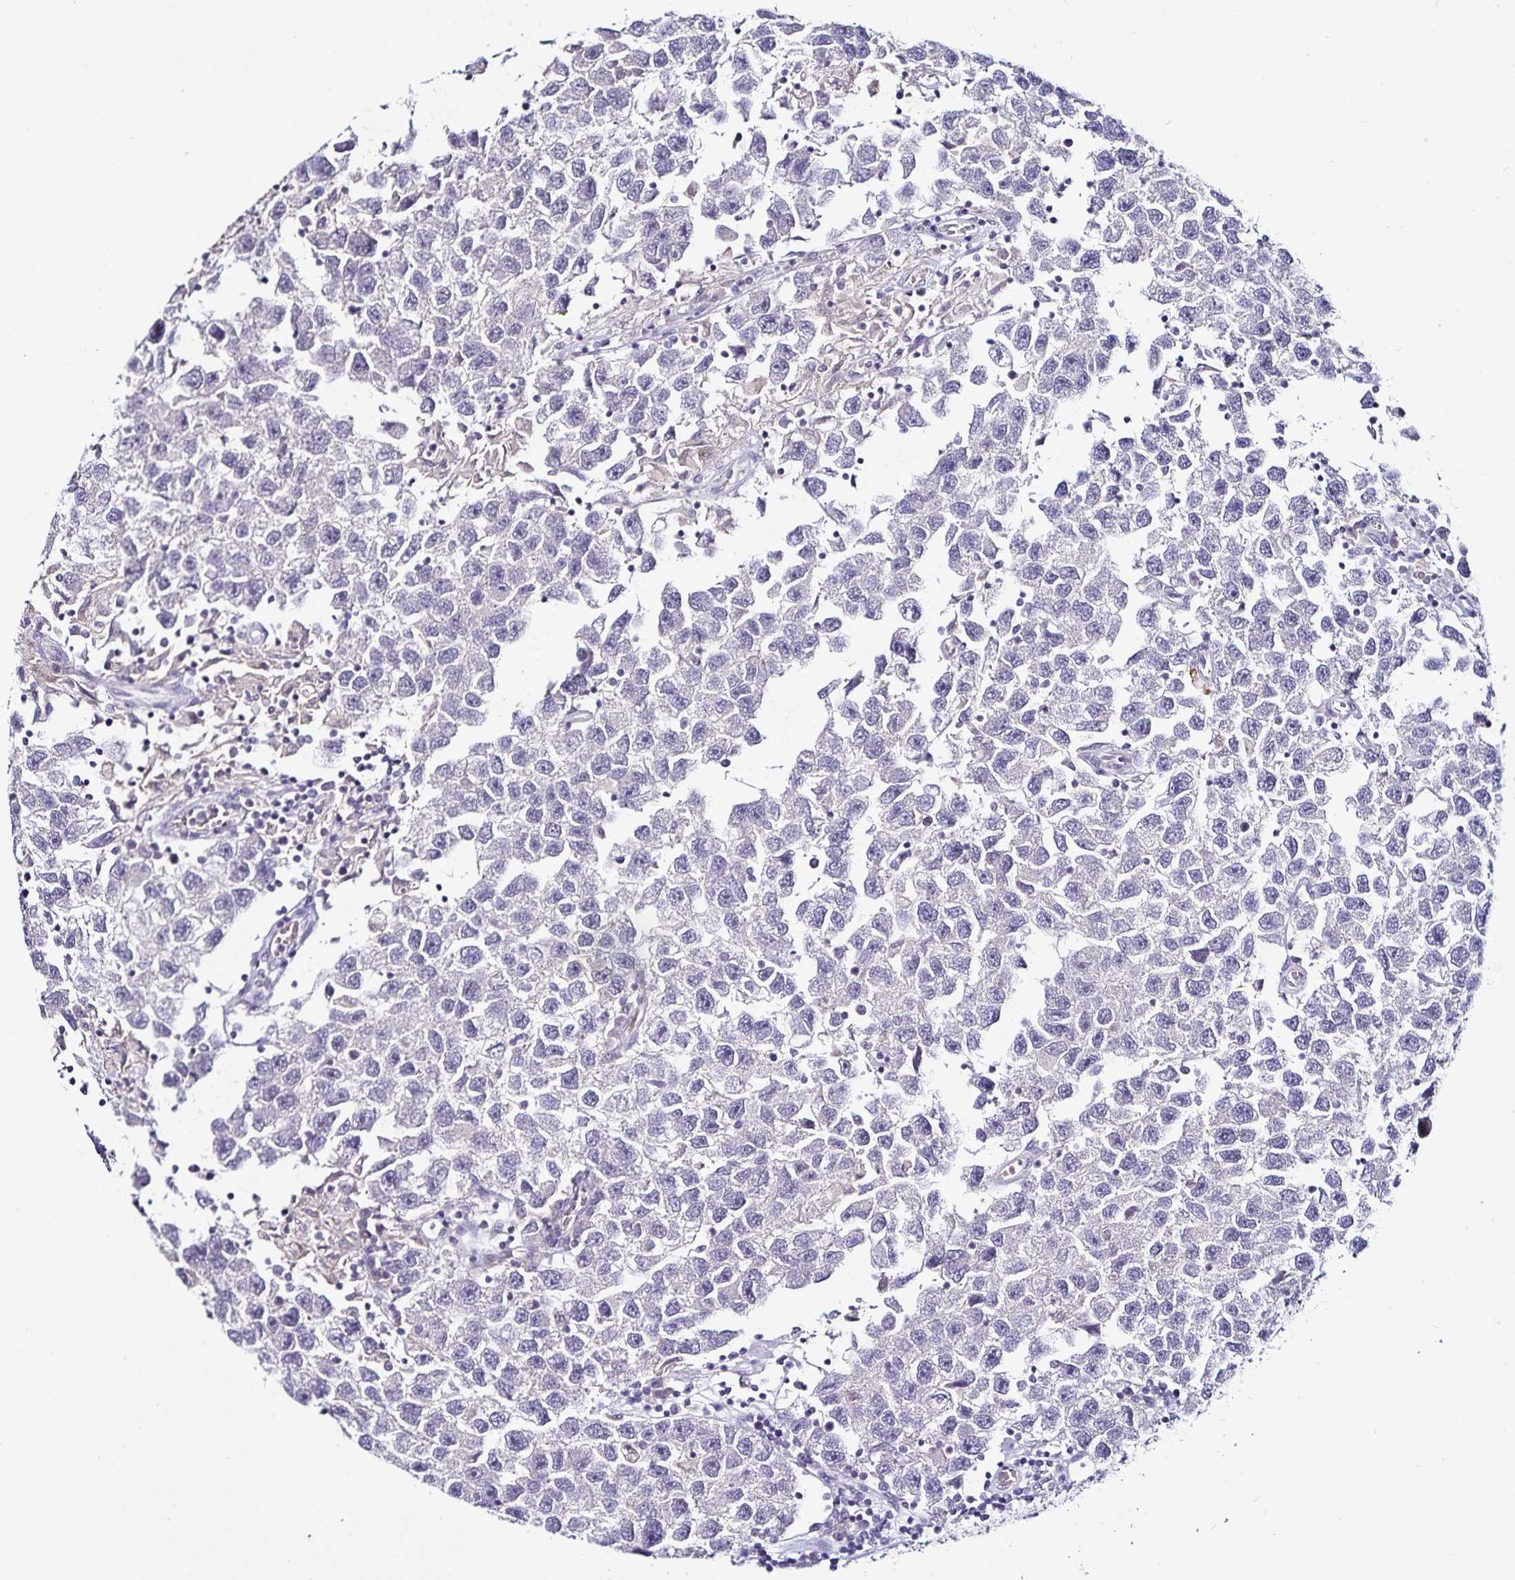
{"staining": {"intensity": "negative", "quantity": "none", "location": "none"}, "tissue": "testis cancer", "cell_type": "Tumor cells", "image_type": "cancer", "snomed": [{"axis": "morphology", "description": "Seminoma, NOS"}, {"axis": "topography", "description": "Testis"}], "caption": "Tumor cells are negative for protein expression in human testis cancer (seminoma). (Stains: DAB (3,3'-diaminobenzidine) IHC with hematoxylin counter stain, Microscopy: brightfield microscopy at high magnification).", "gene": "ACSL5", "patient": {"sex": "male", "age": 26}}